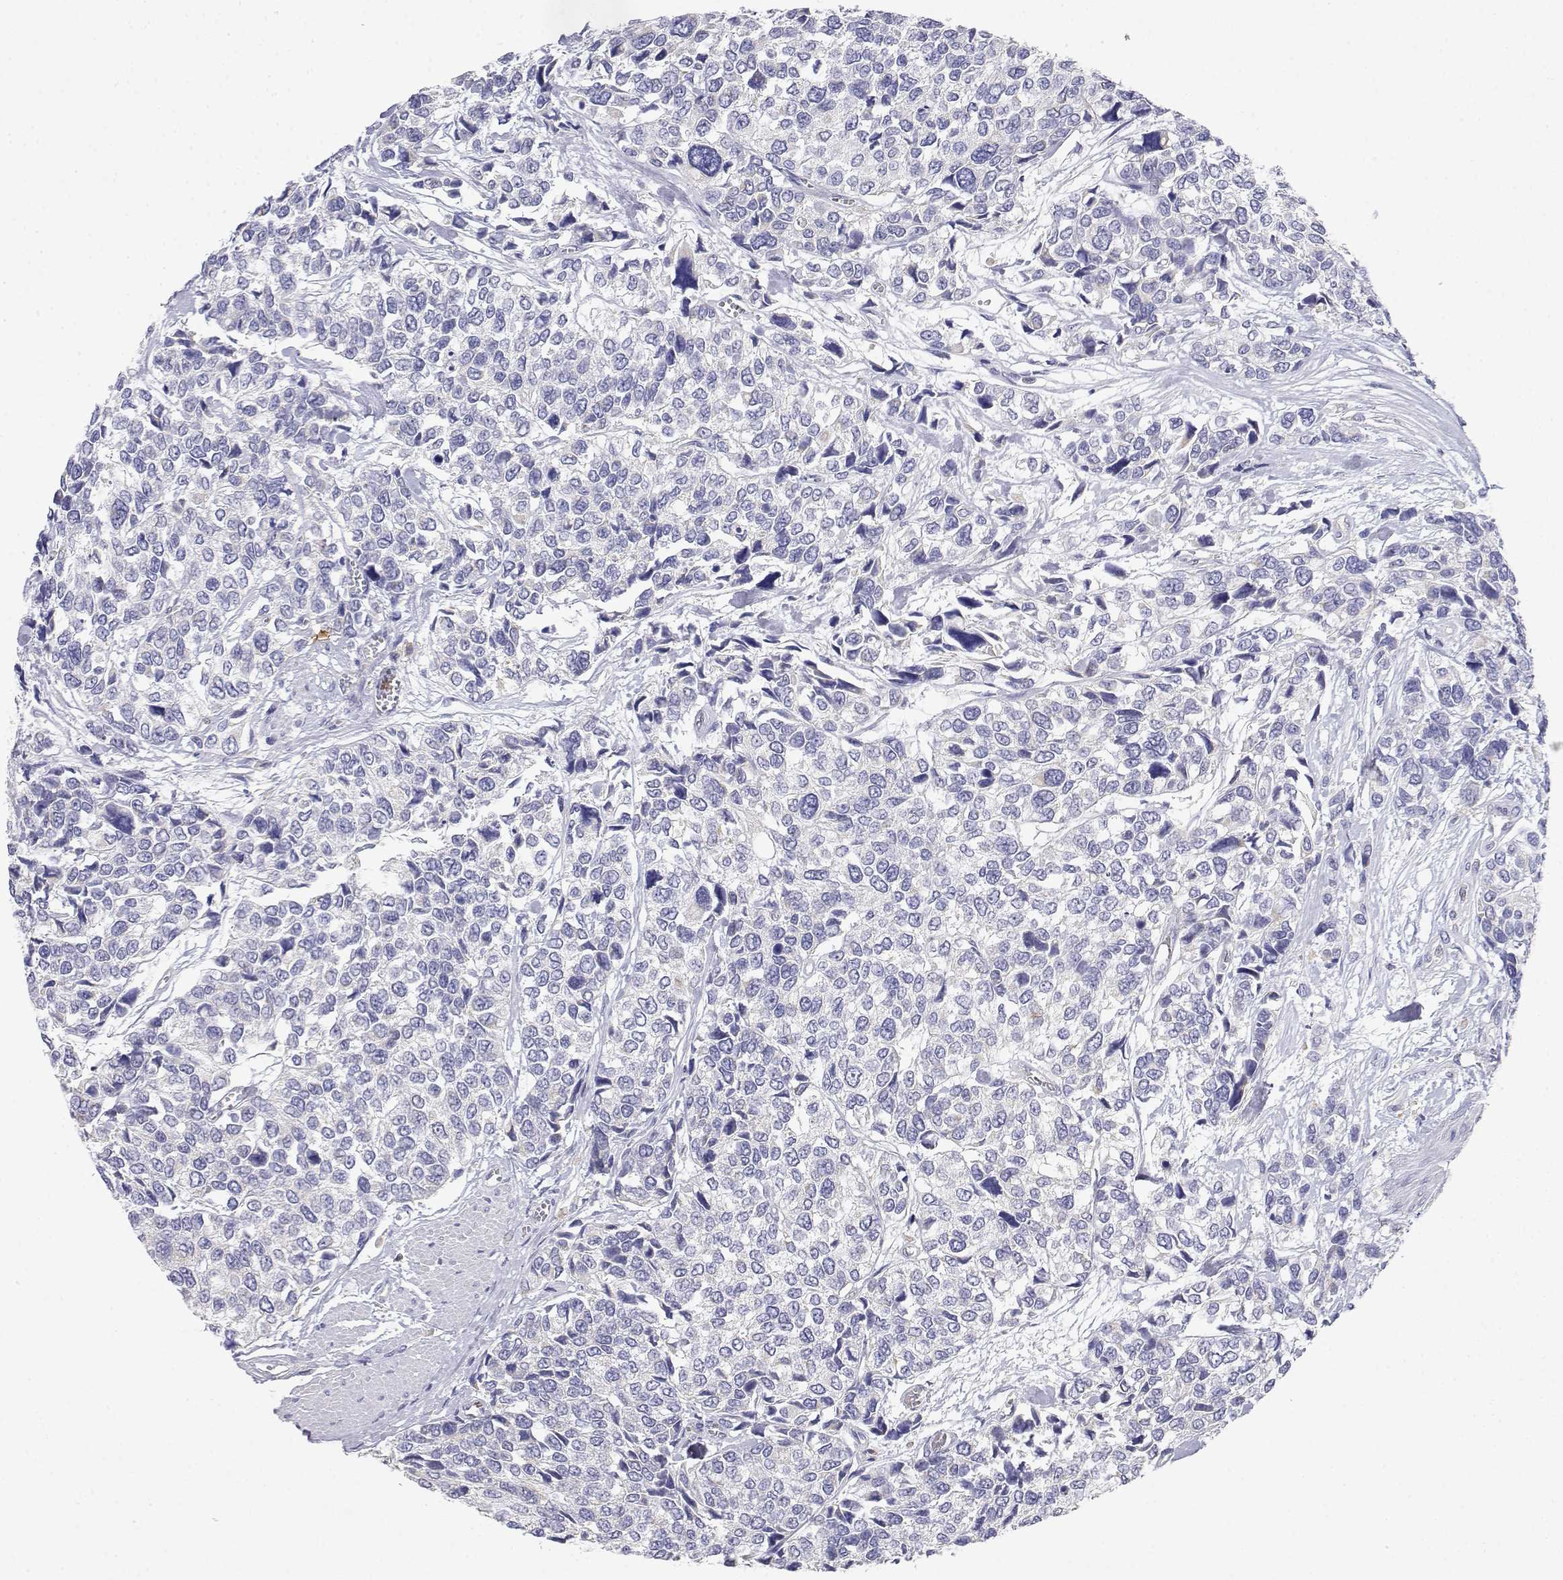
{"staining": {"intensity": "negative", "quantity": "none", "location": "none"}, "tissue": "urothelial cancer", "cell_type": "Tumor cells", "image_type": "cancer", "snomed": [{"axis": "morphology", "description": "Urothelial carcinoma, High grade"}, {"axis": "topography", "description": "Urinary bladder"}], "caption": "Immunohistochemistry micrograph of human urothelial cancer stained for a protein (brown), which demonstrates no expression in tumor cells.", "gene": "ADA", "patient": {"sex": "male", "age": 77}}